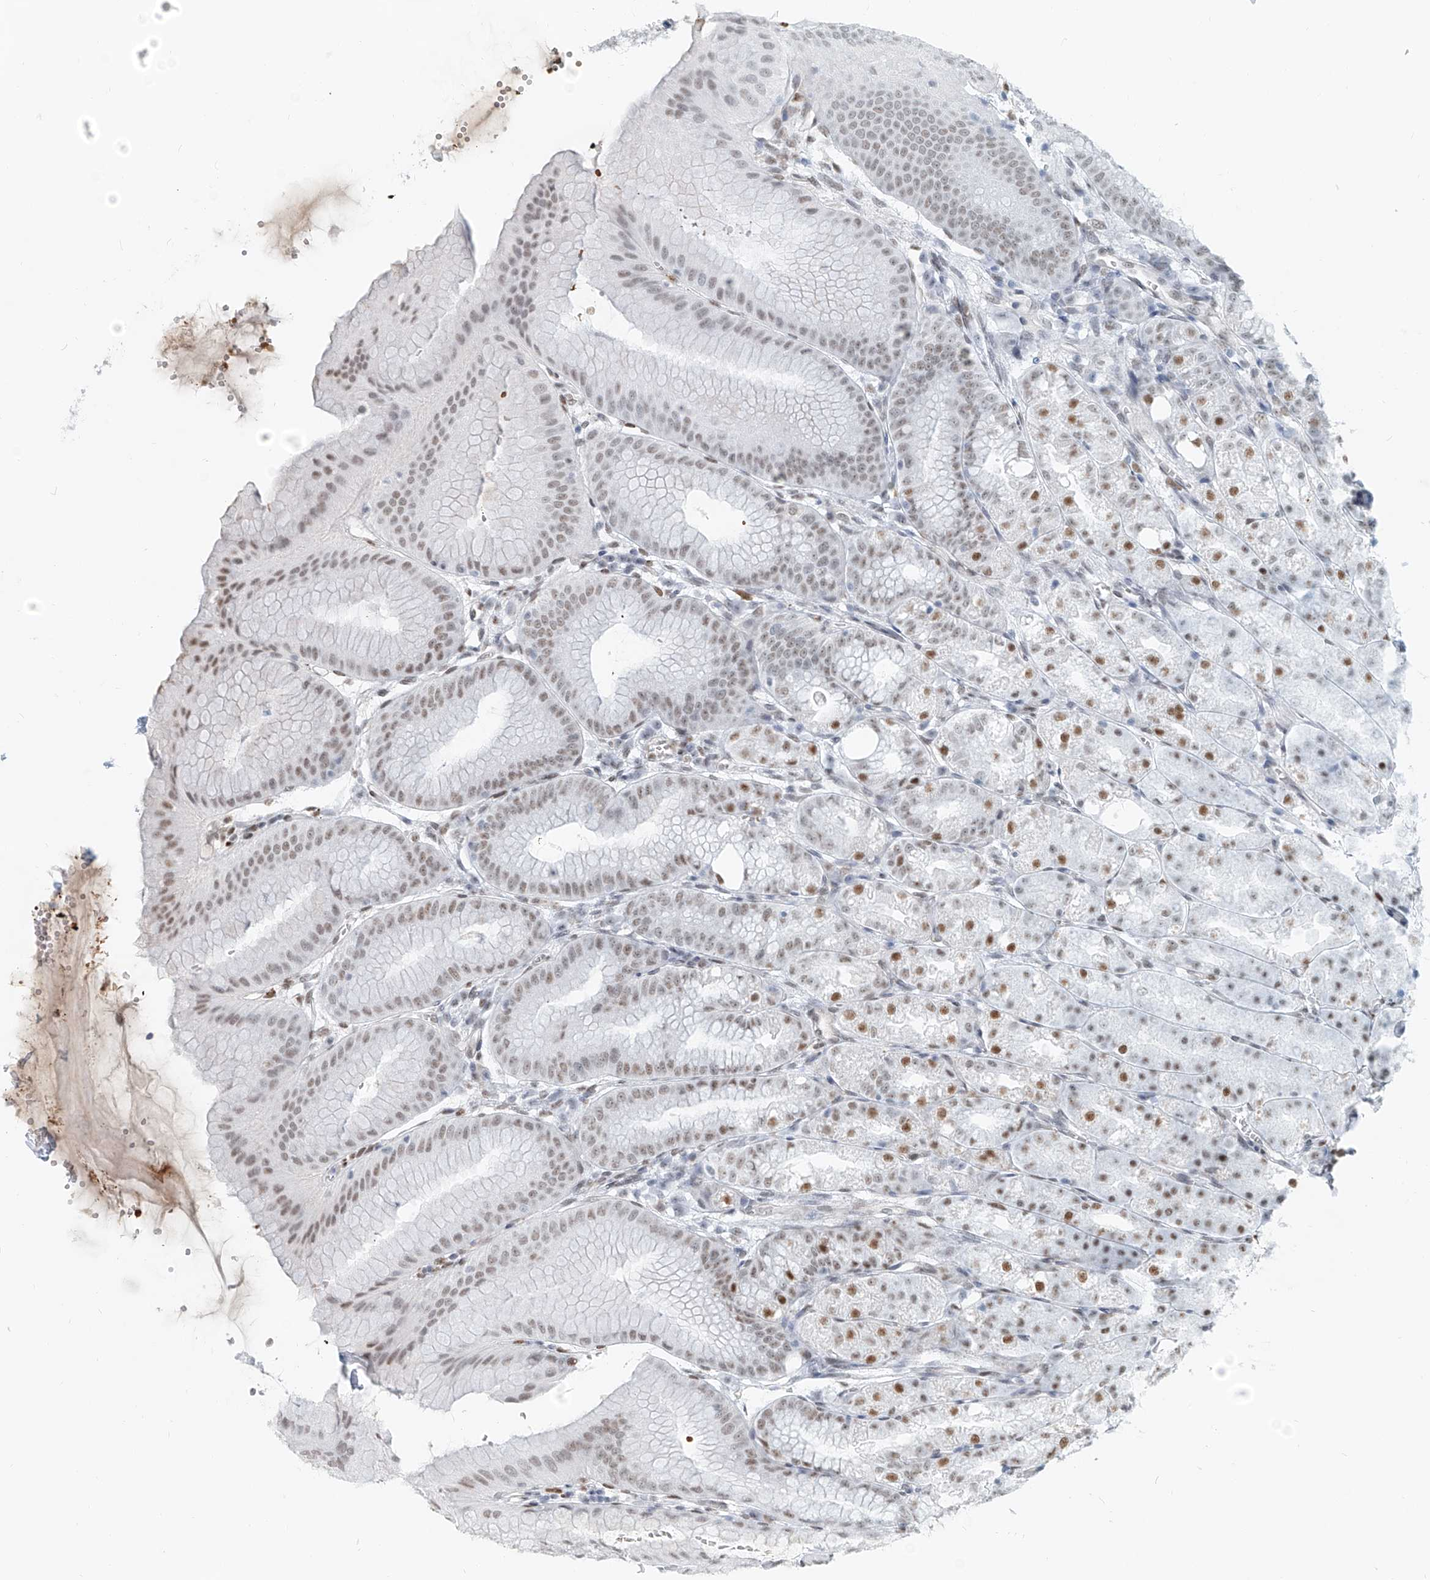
{"staining": {"intensity": "moderate", "quantity": "25%-75%", "location": "nuclear"}, "tissue": "stomach", "cell_type": "Glandular cells", "image_type": "normal", "snomed": [{"axis": "morphology", "description": "Normal tissue, NOS"}, {"axis": "topography", "description": "Stomach, lower"}], "caption": "This histopathology image exhibits benign stomach stained with IHC to label a protein in brown. The nuclear of glandular cells show moderate positivity for the protein. Nuclei are counter-stained blue.", "gene": "SASH1", "patient": {"sex": "male", "age": 71}}